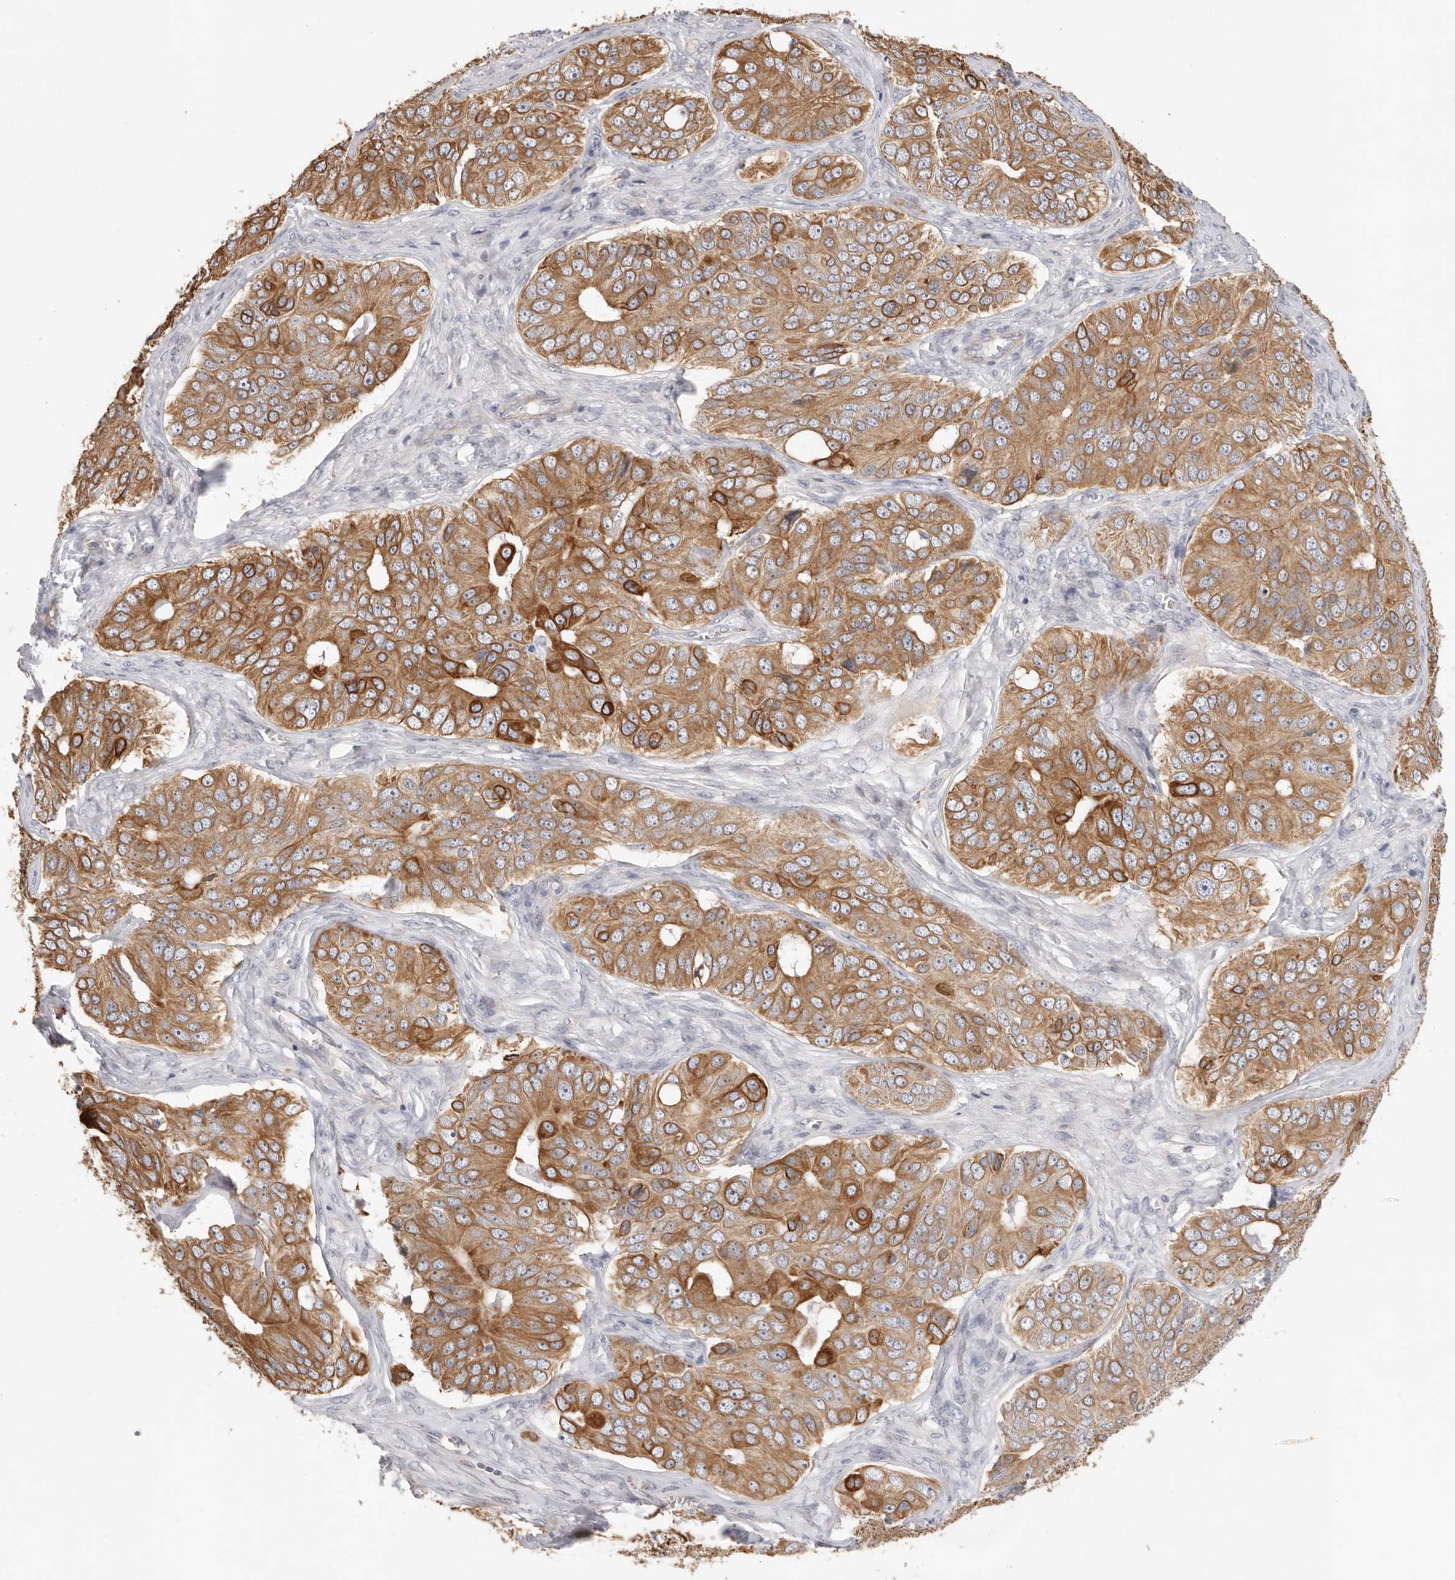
{"staining": {"intensity": "strong", "quantity": ">75%", "location": "cytoplasmic/membranous"}, "tissue": "ovarian cancer", "cell_type": "Tumor cells", "image_type": "cancer", "snomed": [{"axis": "morphology", "description": "Carcinoma, endometroid"}, {"axis": "topography", "description": "Ovary"}], "caption": "Approximately >75% of tumor cells in endometroid carcinoma (ovarian) display strong cytoplasmic/membranous protein staining as visualized by brown immunohistochemical staining.", "gene": "USH1C", "patient": {"sex": "female", "age": 51}}